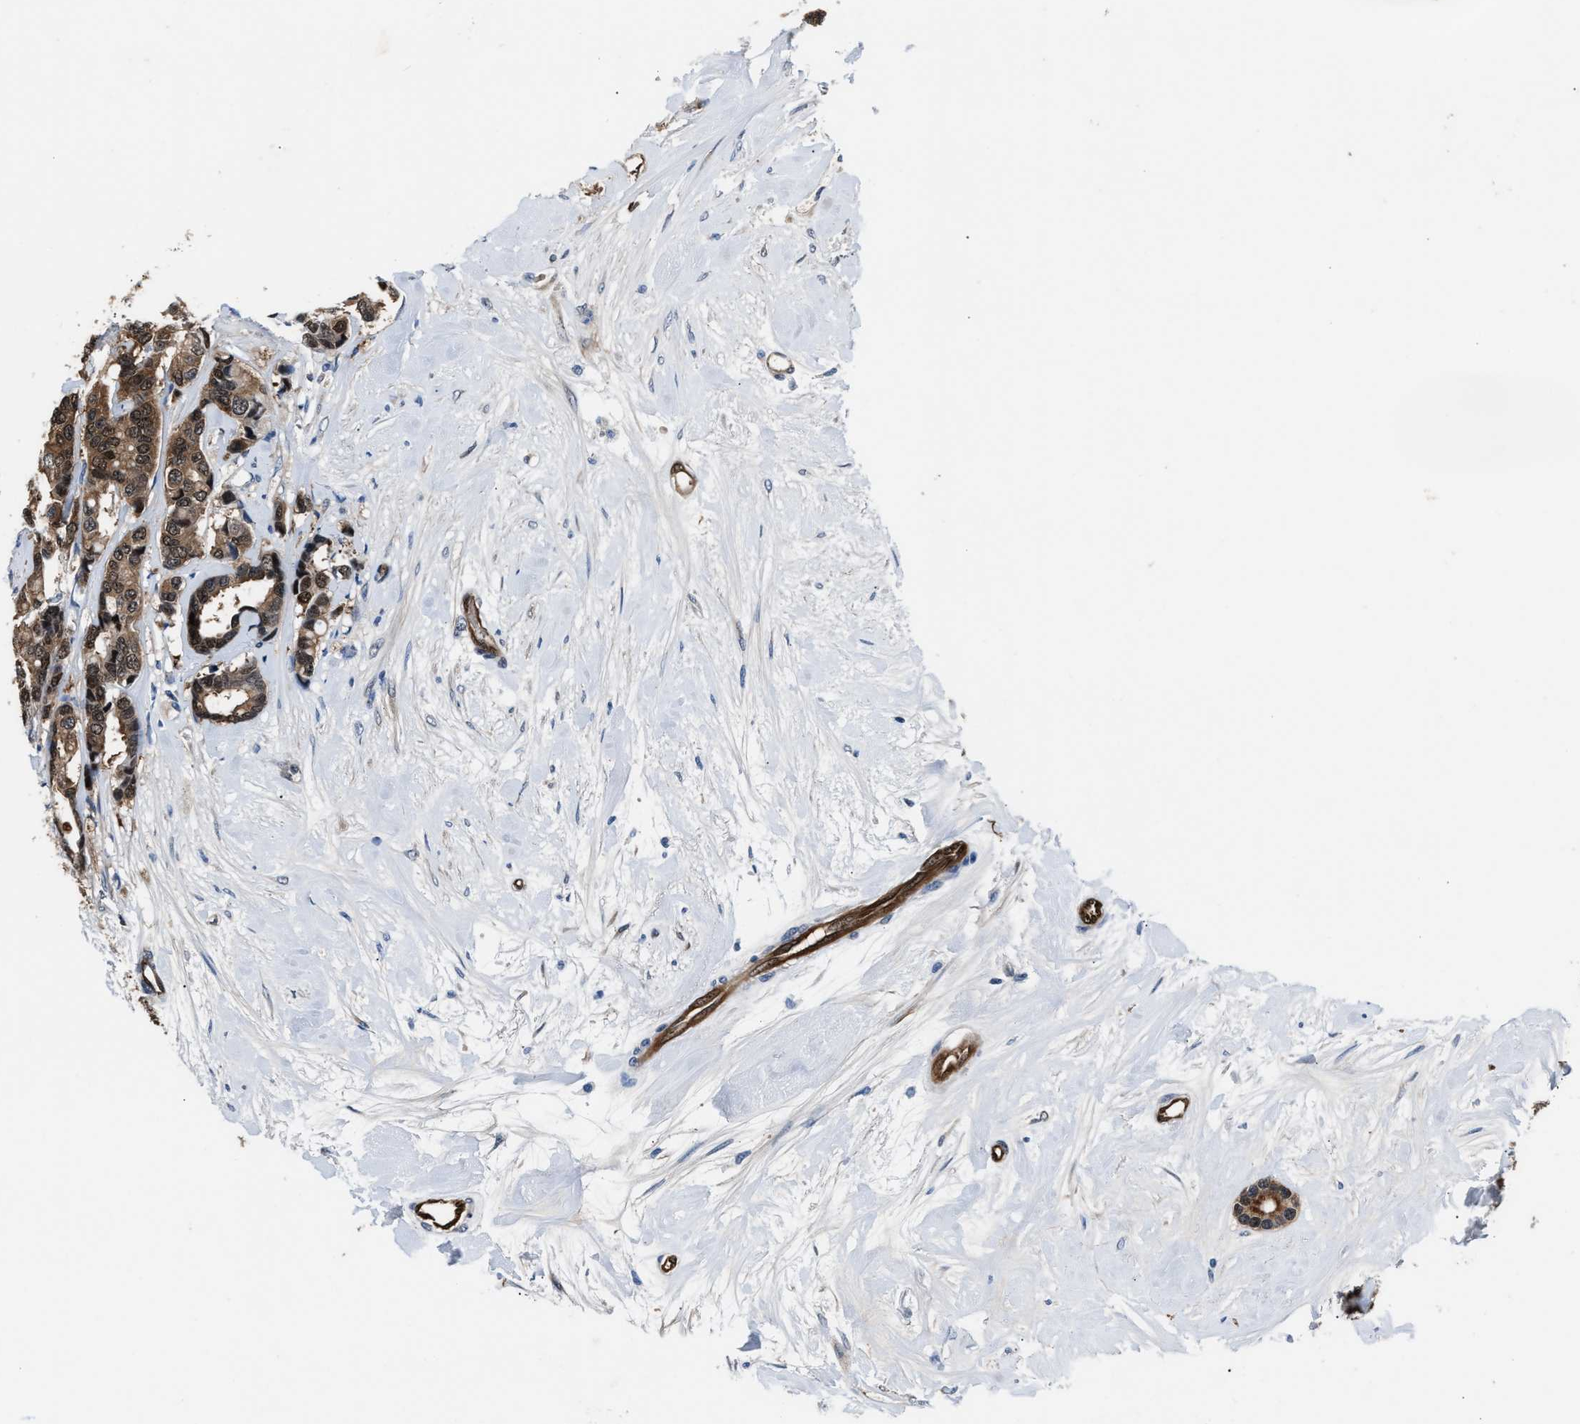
{"staining": {"intensity": "moderate", "quantity": ">75%", "location": "cytoplasmic/membranous,nuclear"}, "tissue": "breast cancer", "cell_type": "Tumor cells", "image_type": "cancer", "snomed": [{"axis": "morphology", "description": "Duct carcinoma"}, {"axis": "topography", "description": "Breast"}], "caption": "Invasive ductal carcinoma (breast) was stained to show a protein in brown. There is medium levels of moderate cytoplasmic/membranous and nuclear positivity in about >75% of tumor cells. The staining was performed using DAB (3,3'-diaminobenzidine) to visualize the protein expression in brown, while the nuclei were stained in blue with hematoxylin (Magnification: 20x).", "gene": "PPA1", "patient": {"sex": "female", "age": 87}}